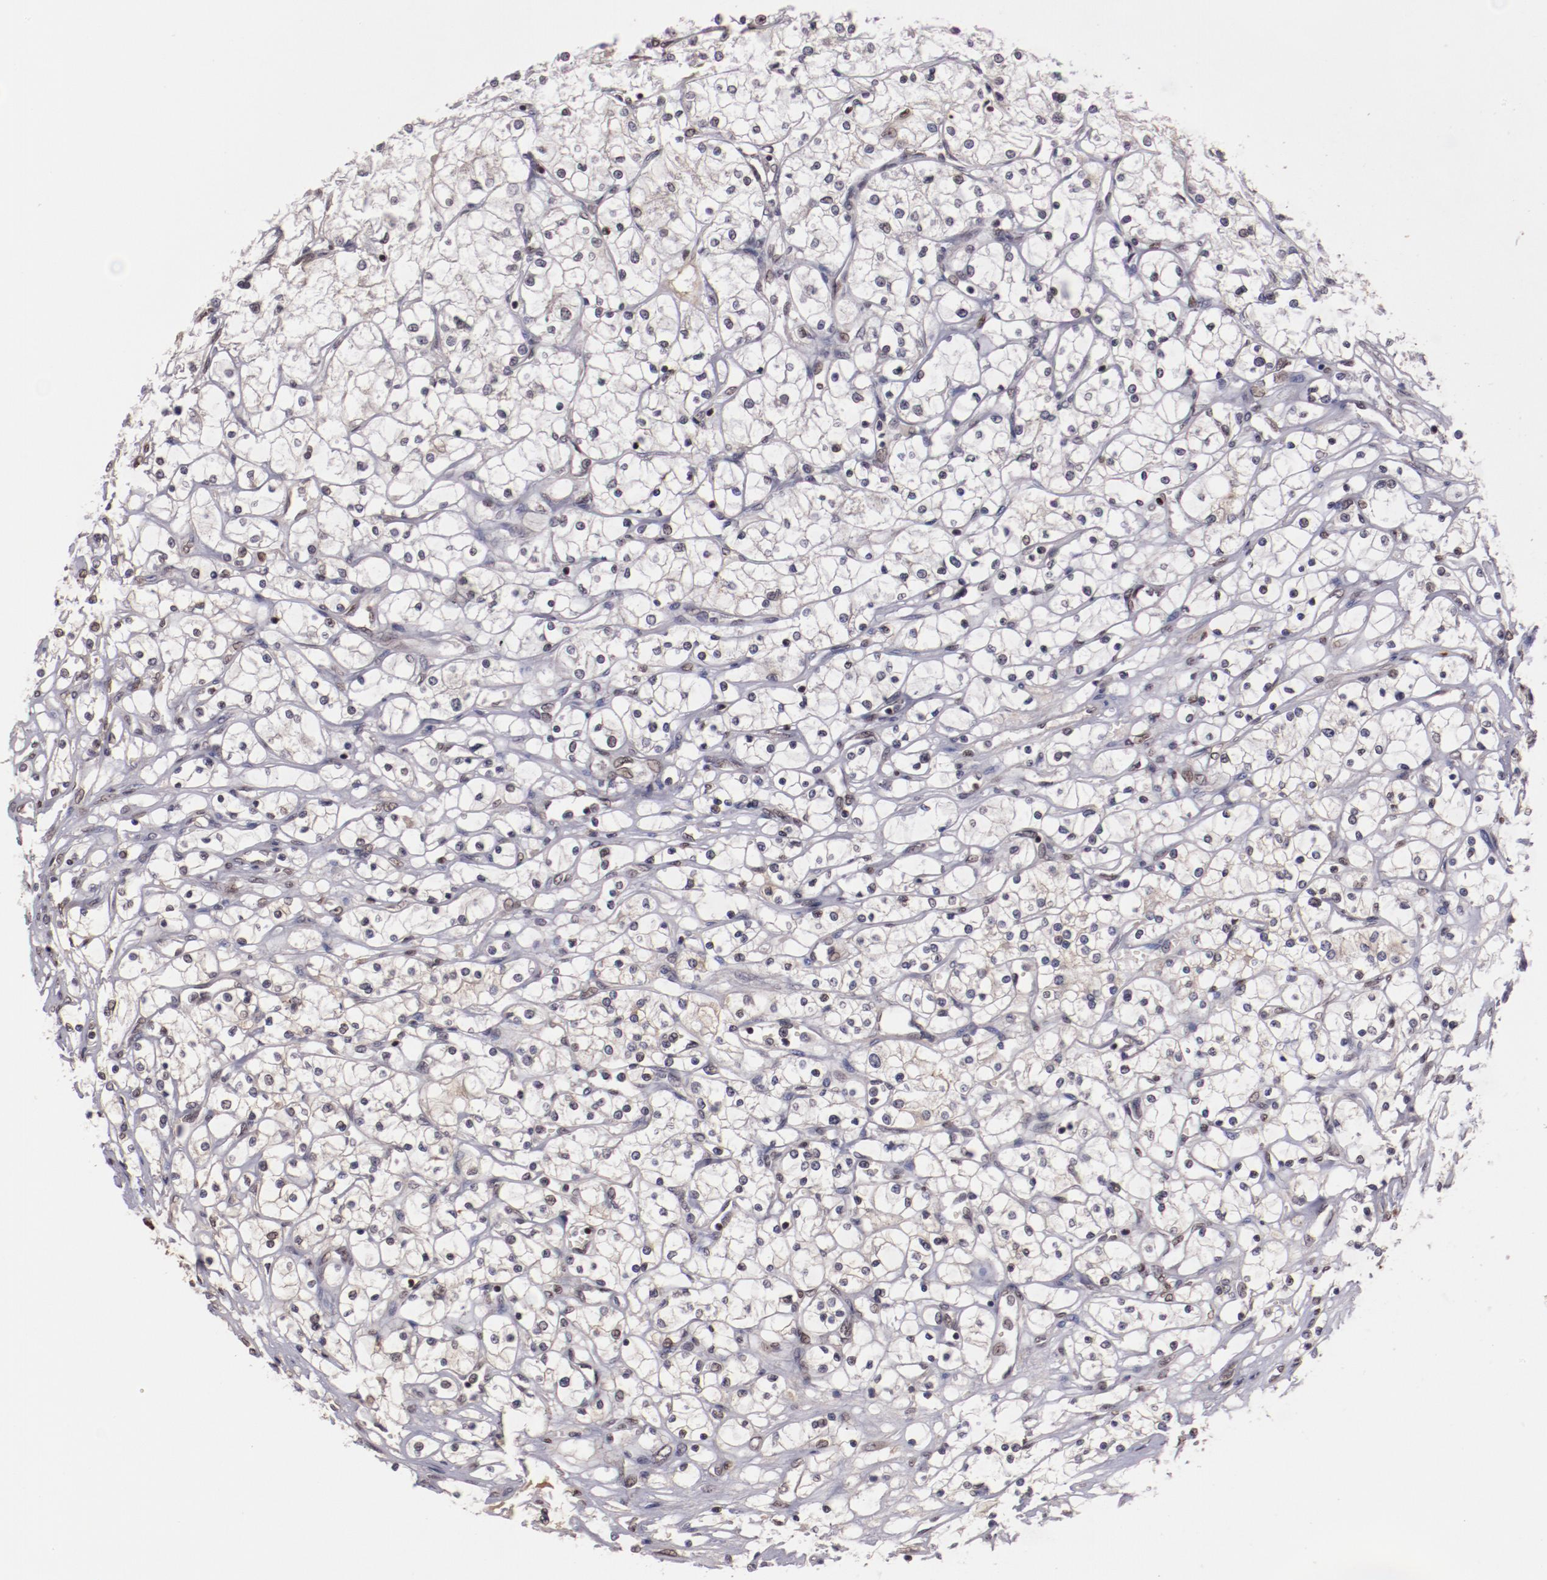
{"staining": {"intensity": "weak", "quantity": "<25%", "location": "cytoplasmic/membranous,nuclear"}, "tissue": "renal cancer", "cell_type": "Tumor cells", "image_type": "cancer", "snomed": [{"axis": "morphology", "description": "Adenocarcinoma, NOS"}, {"axis": "topography", "description": "Kidney"}], "caption": "Immunohistochemical staining of human adenocarcinoma (renal) shows no significant expression in tumor cells.", "gene": "DDX24", "patient": {"sex": "male", "age": 61}}